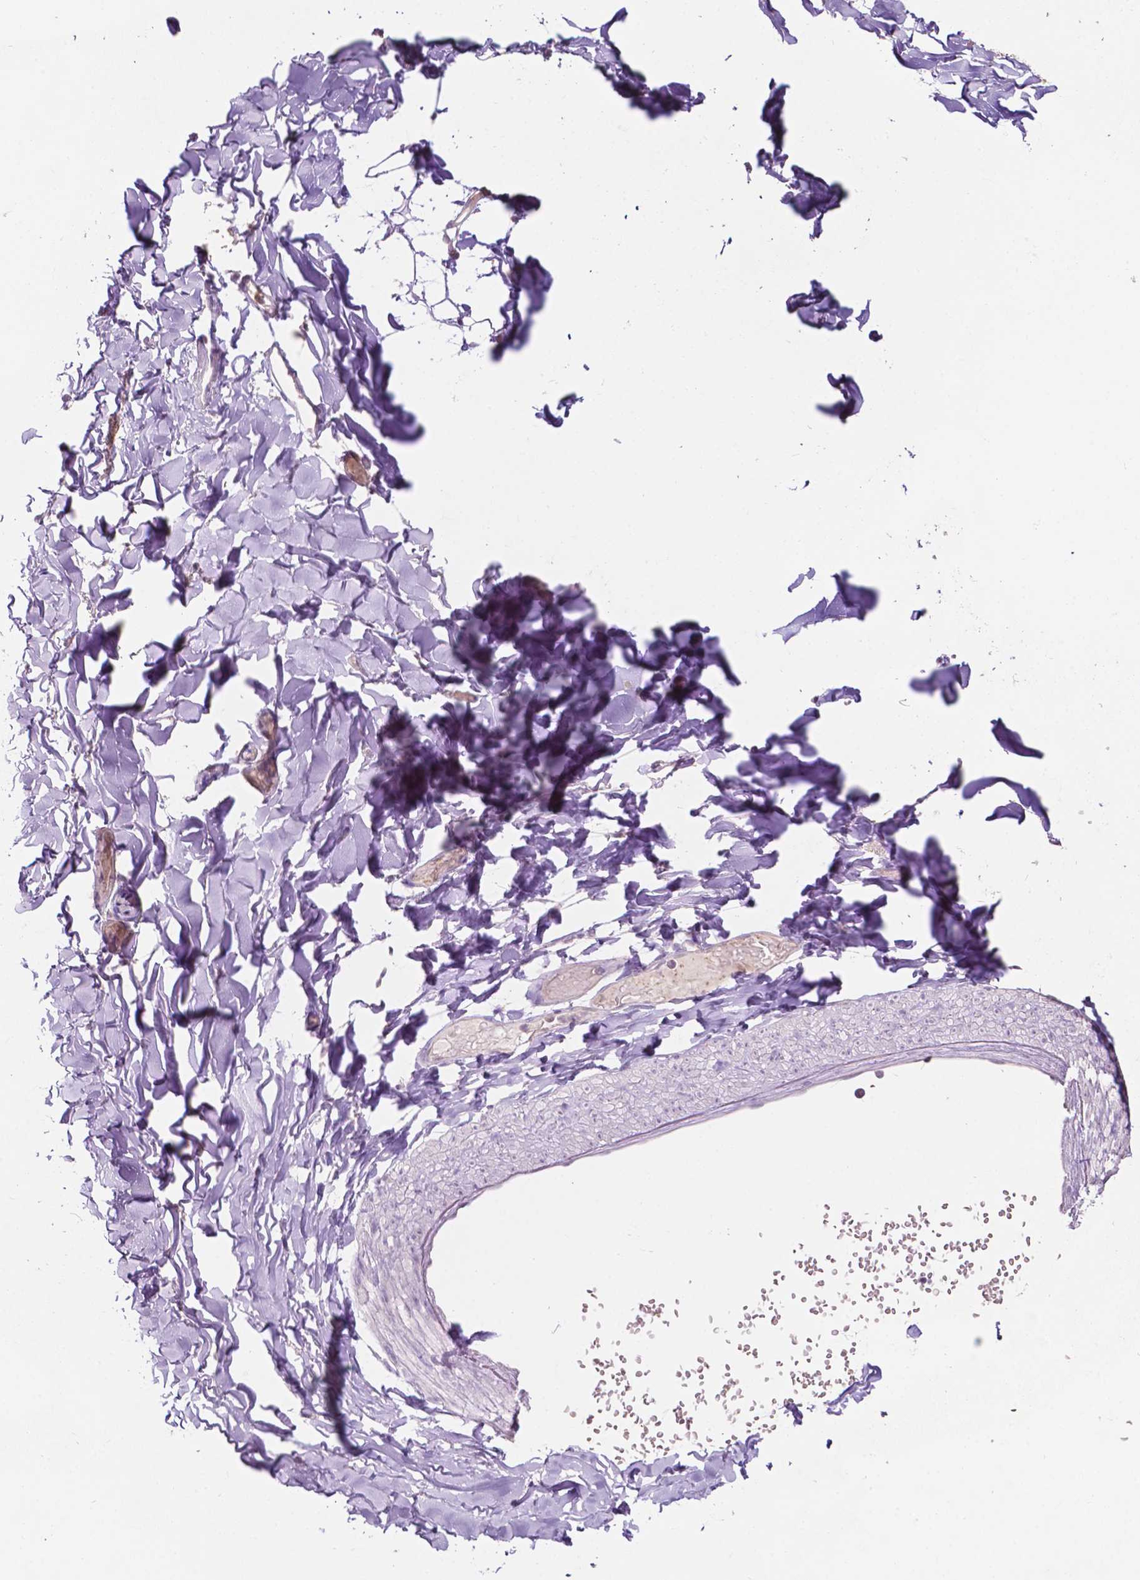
{"staining": {"intensity": "negative", "quantity": "none", "location": "none"}, "tissue": "adipose tissue", "cell_type": "Adipocytes", "image_type": "normal", "snomed": [{"axis": "morphology", "description": "Normal tissue, NOS"}, {"axis": "topography", "description": "Gallbladder"}, {"axis": "topography", "description": "Peripheral nerve tissue"}], "caption": "This is a micrograph of IHC staining of normal adipose tissue, which shows no staining in adipocytes.", "gene": "TM6SF2", "patient": {"sex": "female", "age": 45}}